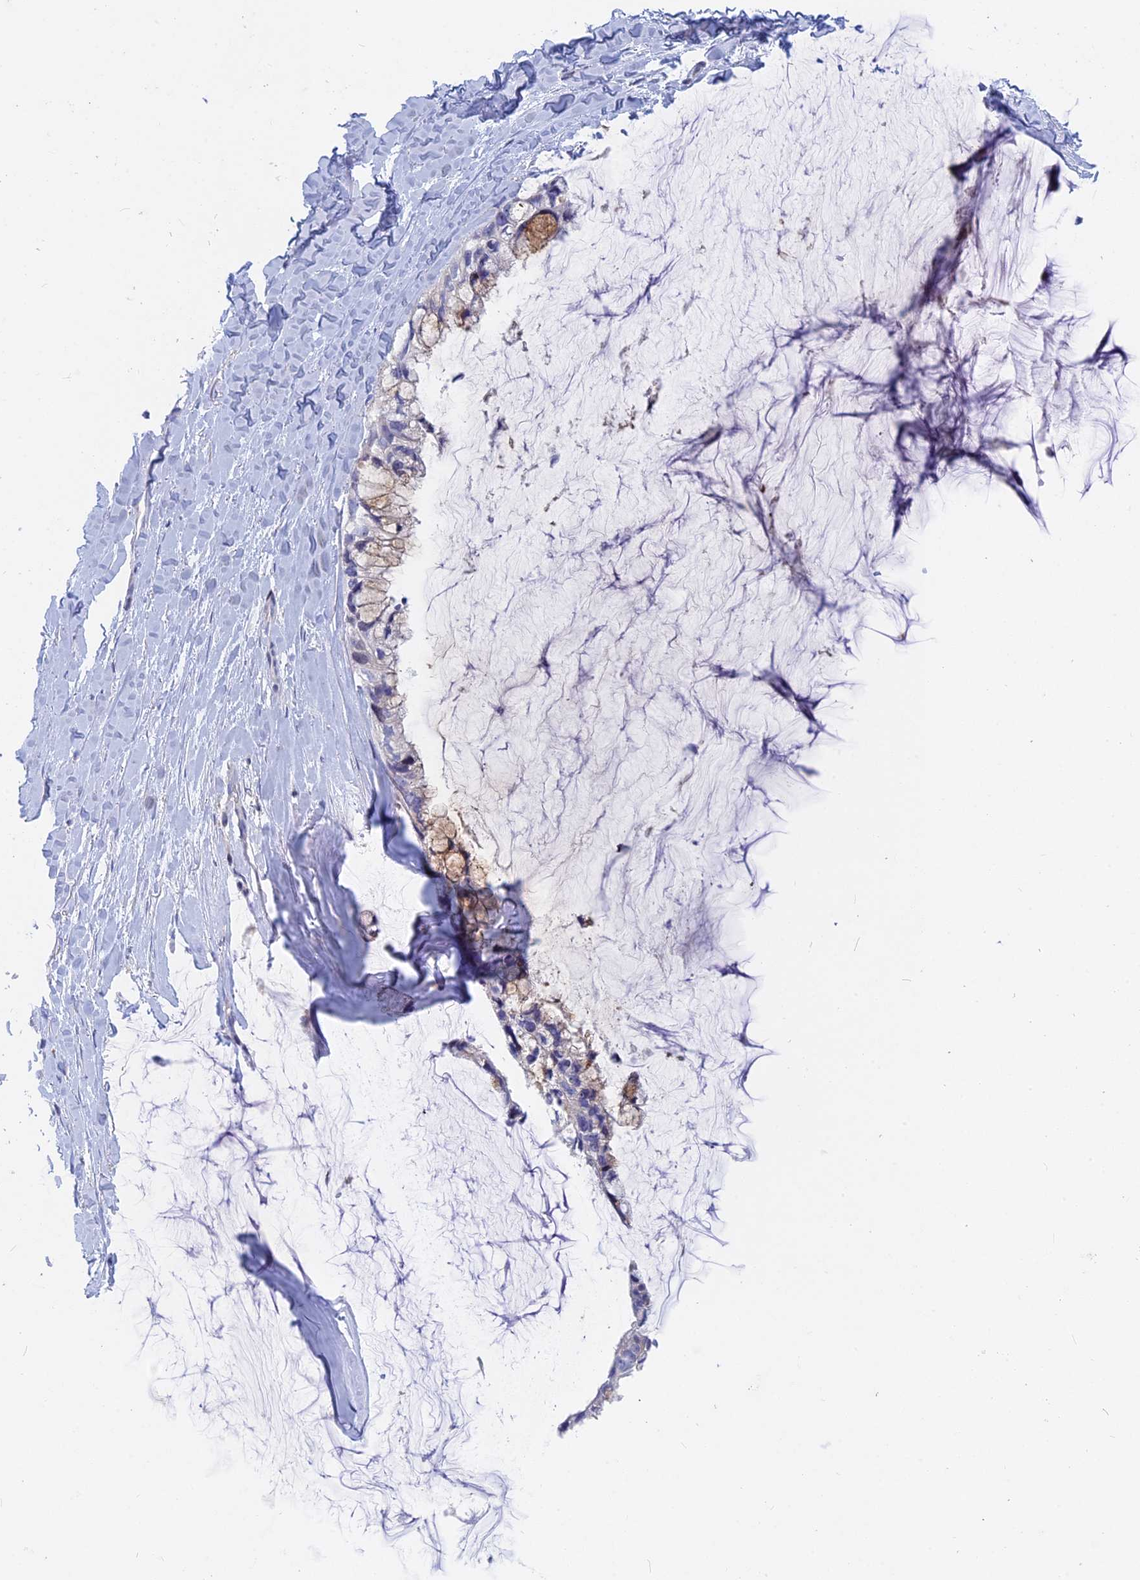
{"staining": {"intensity": "moderate", "quantity": "<25%", "location": "cytoplasmic/membranous"}, "tissue": "ovarian cancer", "cell_type": "Tumor cells", "image_type": "cancer", "snomed": [{"axis": "morphology", "description": "Cystadenocarcinoma, mucinous, NOS"}, {"axis": "topography", "description": "Ovary"}], "caption": "IHC staining of mucinous cystadenocarcinoma (ovarian), which demonstrates low levels of moderate cytoplasmic/membranous positivity in approximately <25% of tumor cells indicating moderate cytoplasmic/membranous protein positivity. The staining was performed using DAB (3,3'-diaminobenzidine) (brown) for protein detection and nuclei were counterstained in hematoxylin (blue).", "gene": "ACP7", "patient": {"sex": "female", "age": 39}}